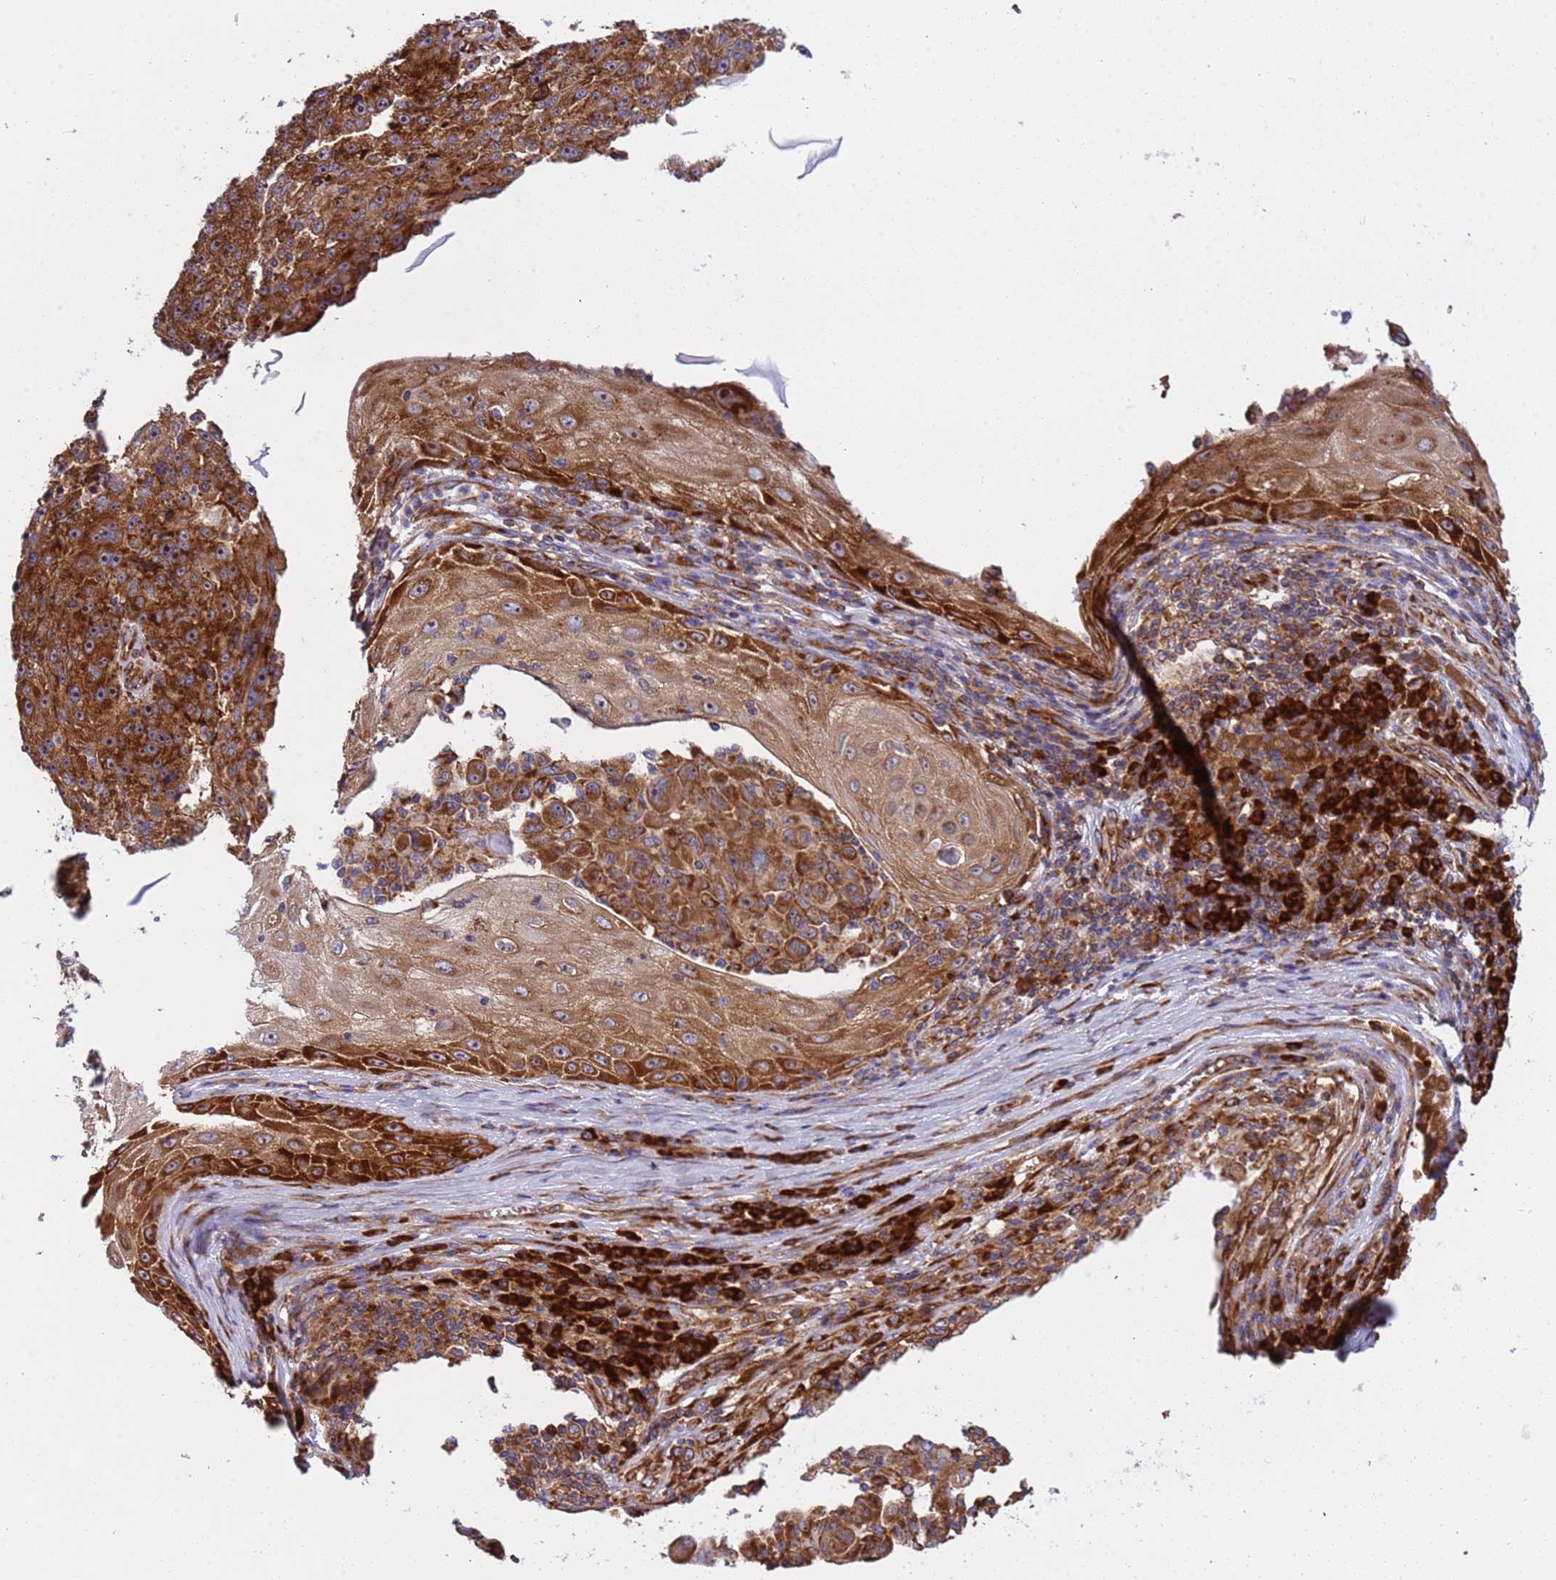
{"staining": {"intensity": "strong", "quantity": ">75%", "location": "cytoplasmic/membranous,nuclear"}, "tissue": "melanoma", "cell_type": "Tumor cells", "image_type": "cancer", "snomed": [{"axis": "morphology", "description": "Malignant melanoma, NOS"}, {"axis": "topography", "description": "Skin"}], "caption": "Malignant melanoma stained for a protein (brown) shows strong cytoplasmic/membranous and nuclear positive positivity in approximately >75% of tumor cells.", "gene": "RPL36", "patient": {"sex": "male", "age": 53}}